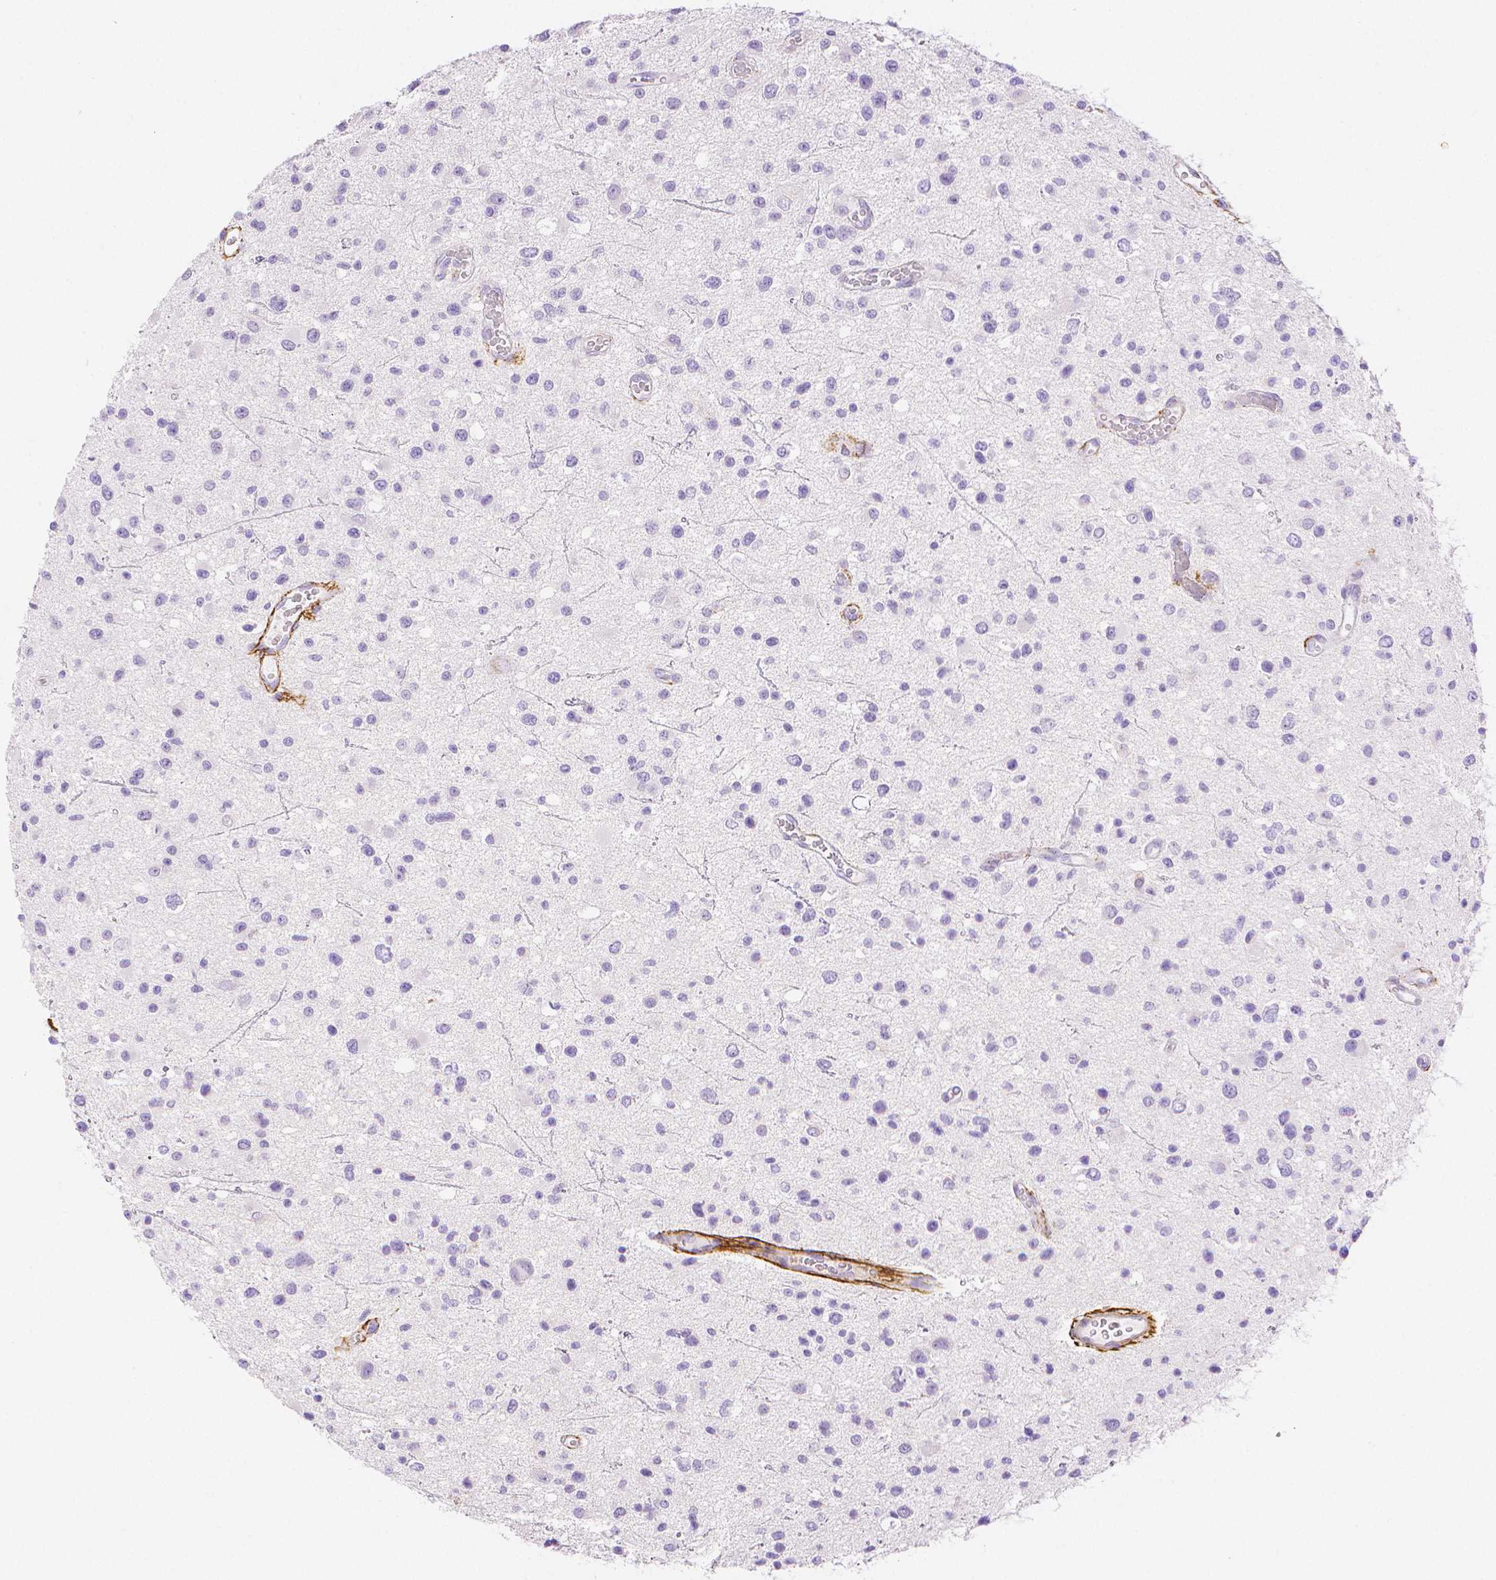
{"staining": {"intensity": "negative", "quantity": "none", "location": "none"}, "tissue": "glioma", "cell_type": "Tumor cells", "image_type": "cancer", "snomed": [{"axis": "morphology", "description": "Glioma, malignant, Low grade"}, {"axis": "topography", "description": "Brain"}], "caption": "IHC histopathology image of human glioma stained for a protein (brown), which exhibits no staining in tumor cells.", "gene": "FBN1", "patient": {"sex": "male", "age": 43}}